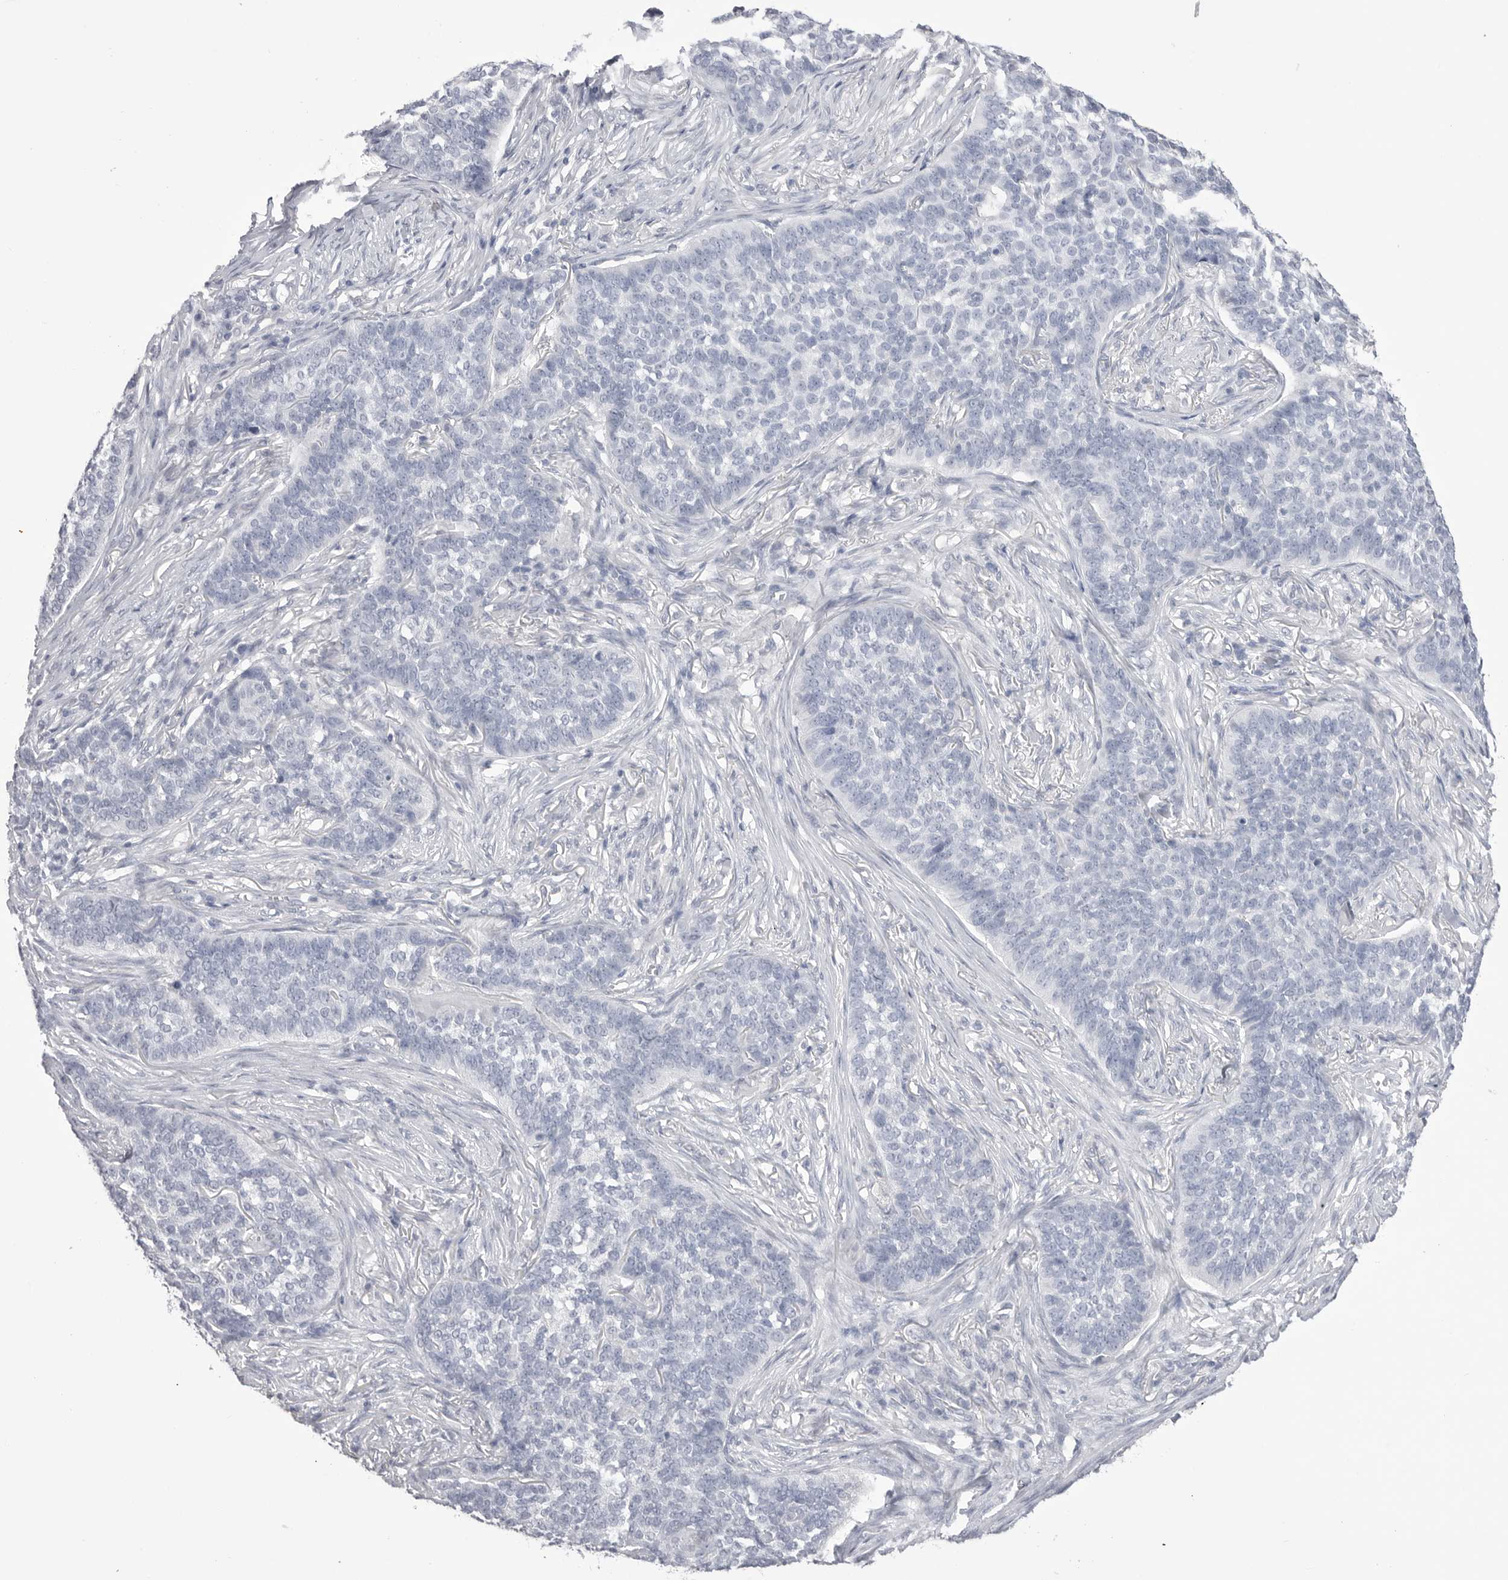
{"staining": {"intensity": "negative", "quantity": "none", "location": "none"}, "tissue": "skin cancer", "cell_type": "Tumor cells", "image_type": "cancer", "snomed": [{"axis": "morphology", "description": "Basal cell carcinoma"}, {"axis": "topography", "description": "Skin"}], "caption": "High magnification brightfield microscopy of skin basal cell carcinoma stained with DAB (brown) and counterstained with hematoxylin (blue): tumor cells show no significant expression.", "gene": "CPB1", "patient": {"sex": "male", "age": 85}}